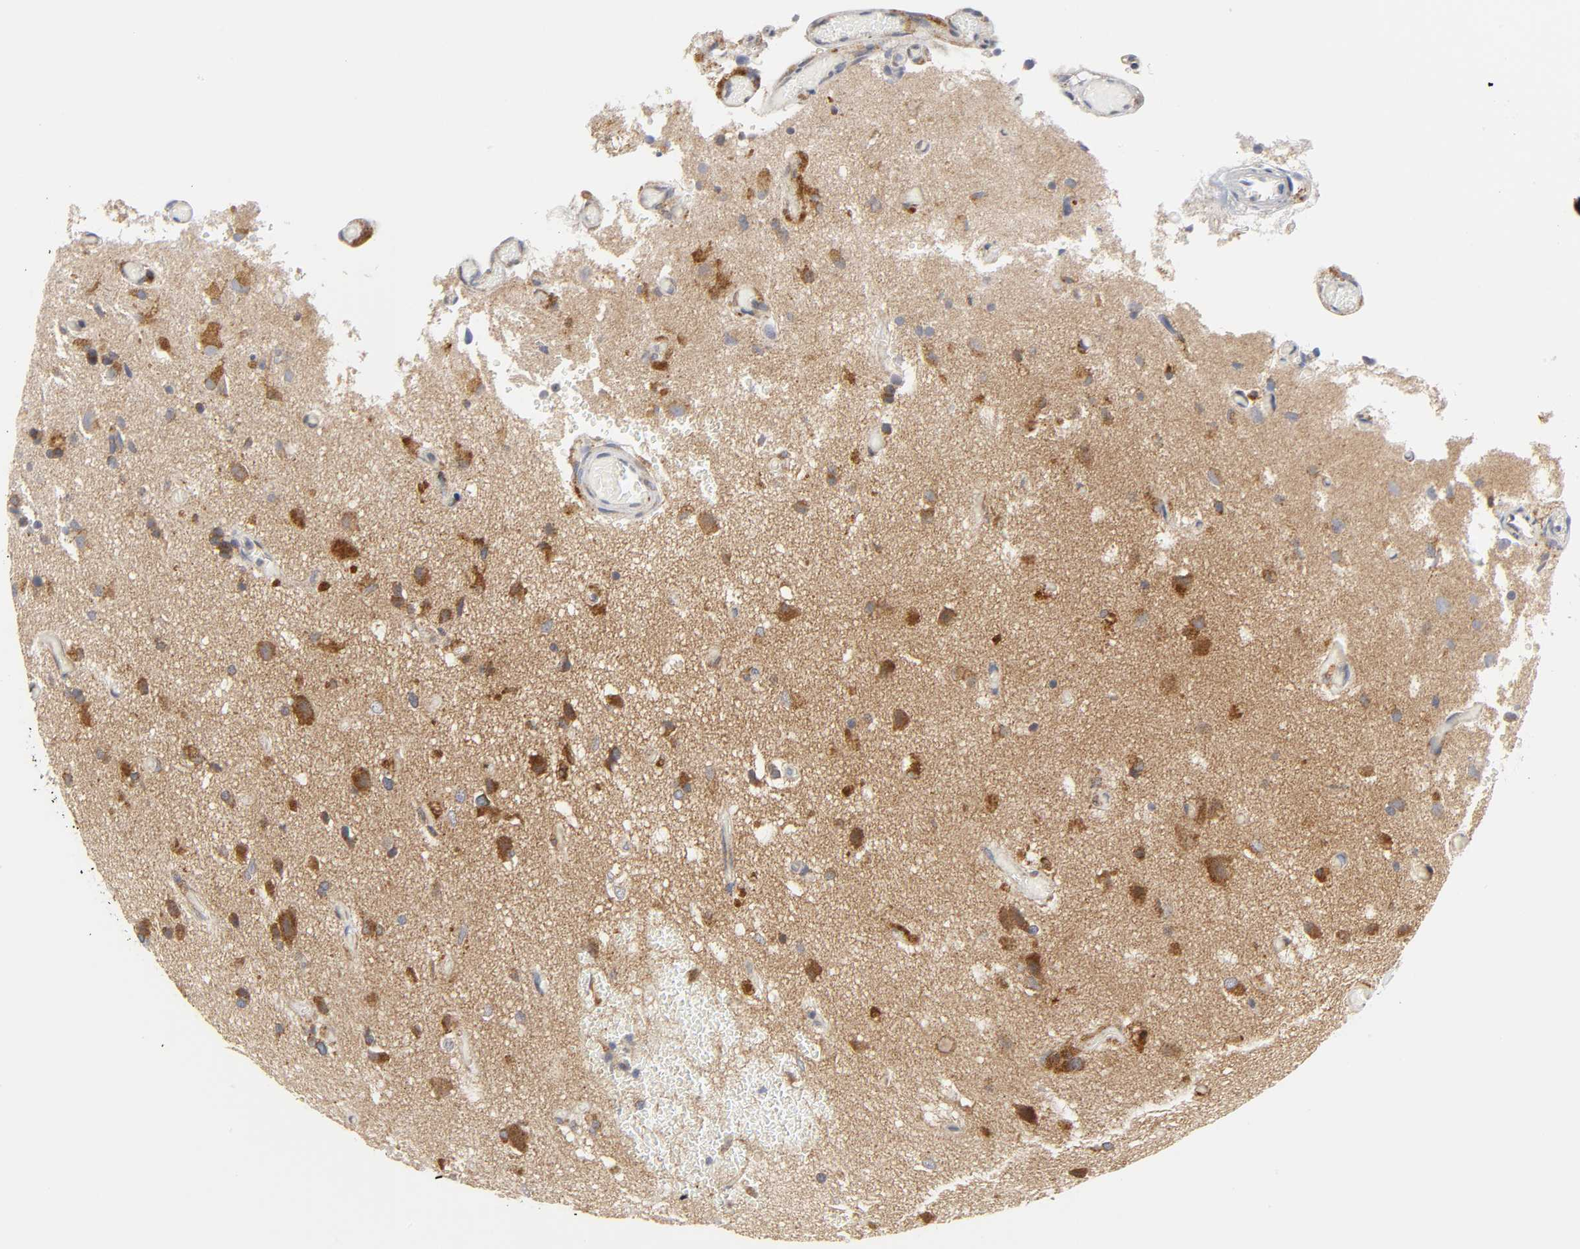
{"staining": {"intensity": "moderate", "quantity": "25%-75%", "location": "cytoplasmic/membranous"}, "tissue": "glioma", "cell_type": "Tumor cells", "image_type": "cancer", "snomed": [{"axis": "morphology", "description": "Glioma, malignant, High grade"}, {"axis": "topography", "description": "Brain"}], "caption": "Human glioma stained with a protein marker exhibits moderate staining in tumor cells.", "gene": "BAX", "patient": {"sex": "male", "age": 47}}